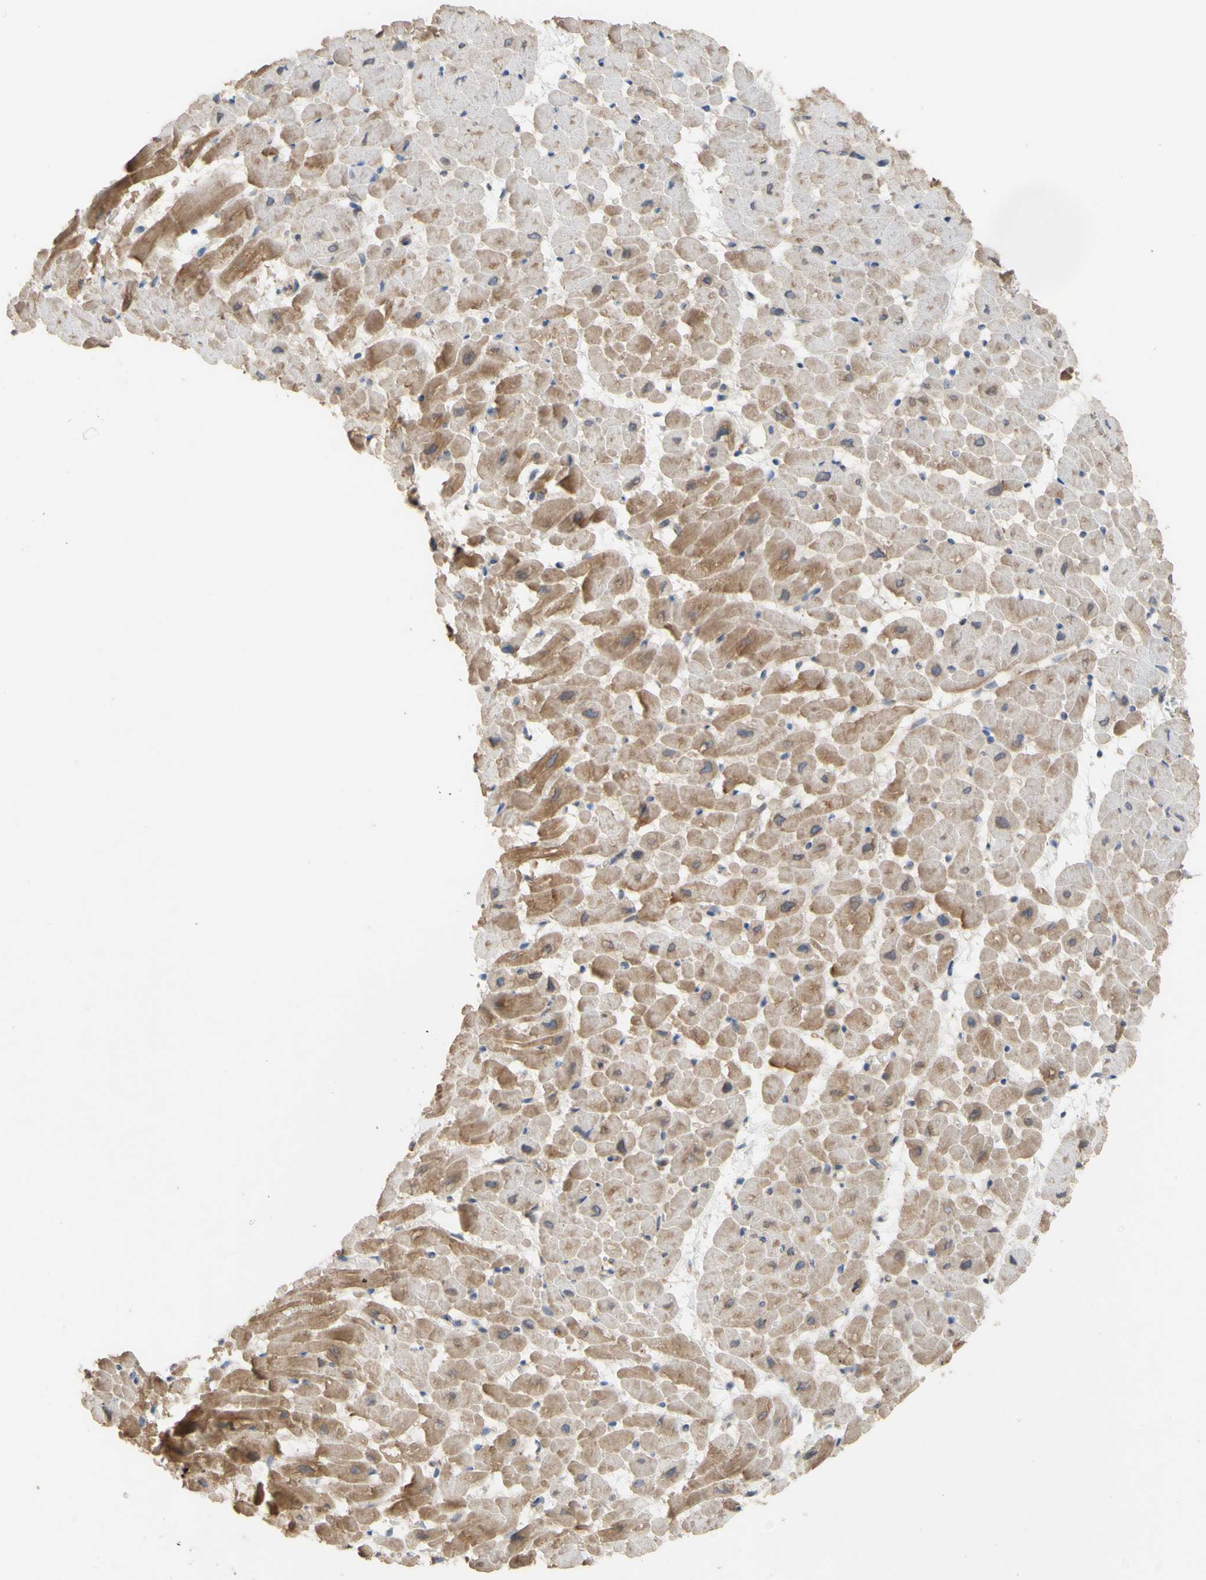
{"staining": {"intensity": "moderate", "quantity": "25%-75%", "location": "cytoplasmic/membranous"}, "tissue": "heart muscle", "cell_type": "Cardiomyocytes", "image_type": "normal", "snomed": [{"axis": "morphology", "description": "Normal tissue, NOS"}, {"axis": "topography", "description": "Heart"}], "caption": "Cardiomyocytes exhibit medium levels of moderate cytoplasmic/membranous staining in about 25%-75% of cells in unremarkable human heart muscle.", "gene": "NECTIN3", "patient": {"sex": "male", "age": 45}}